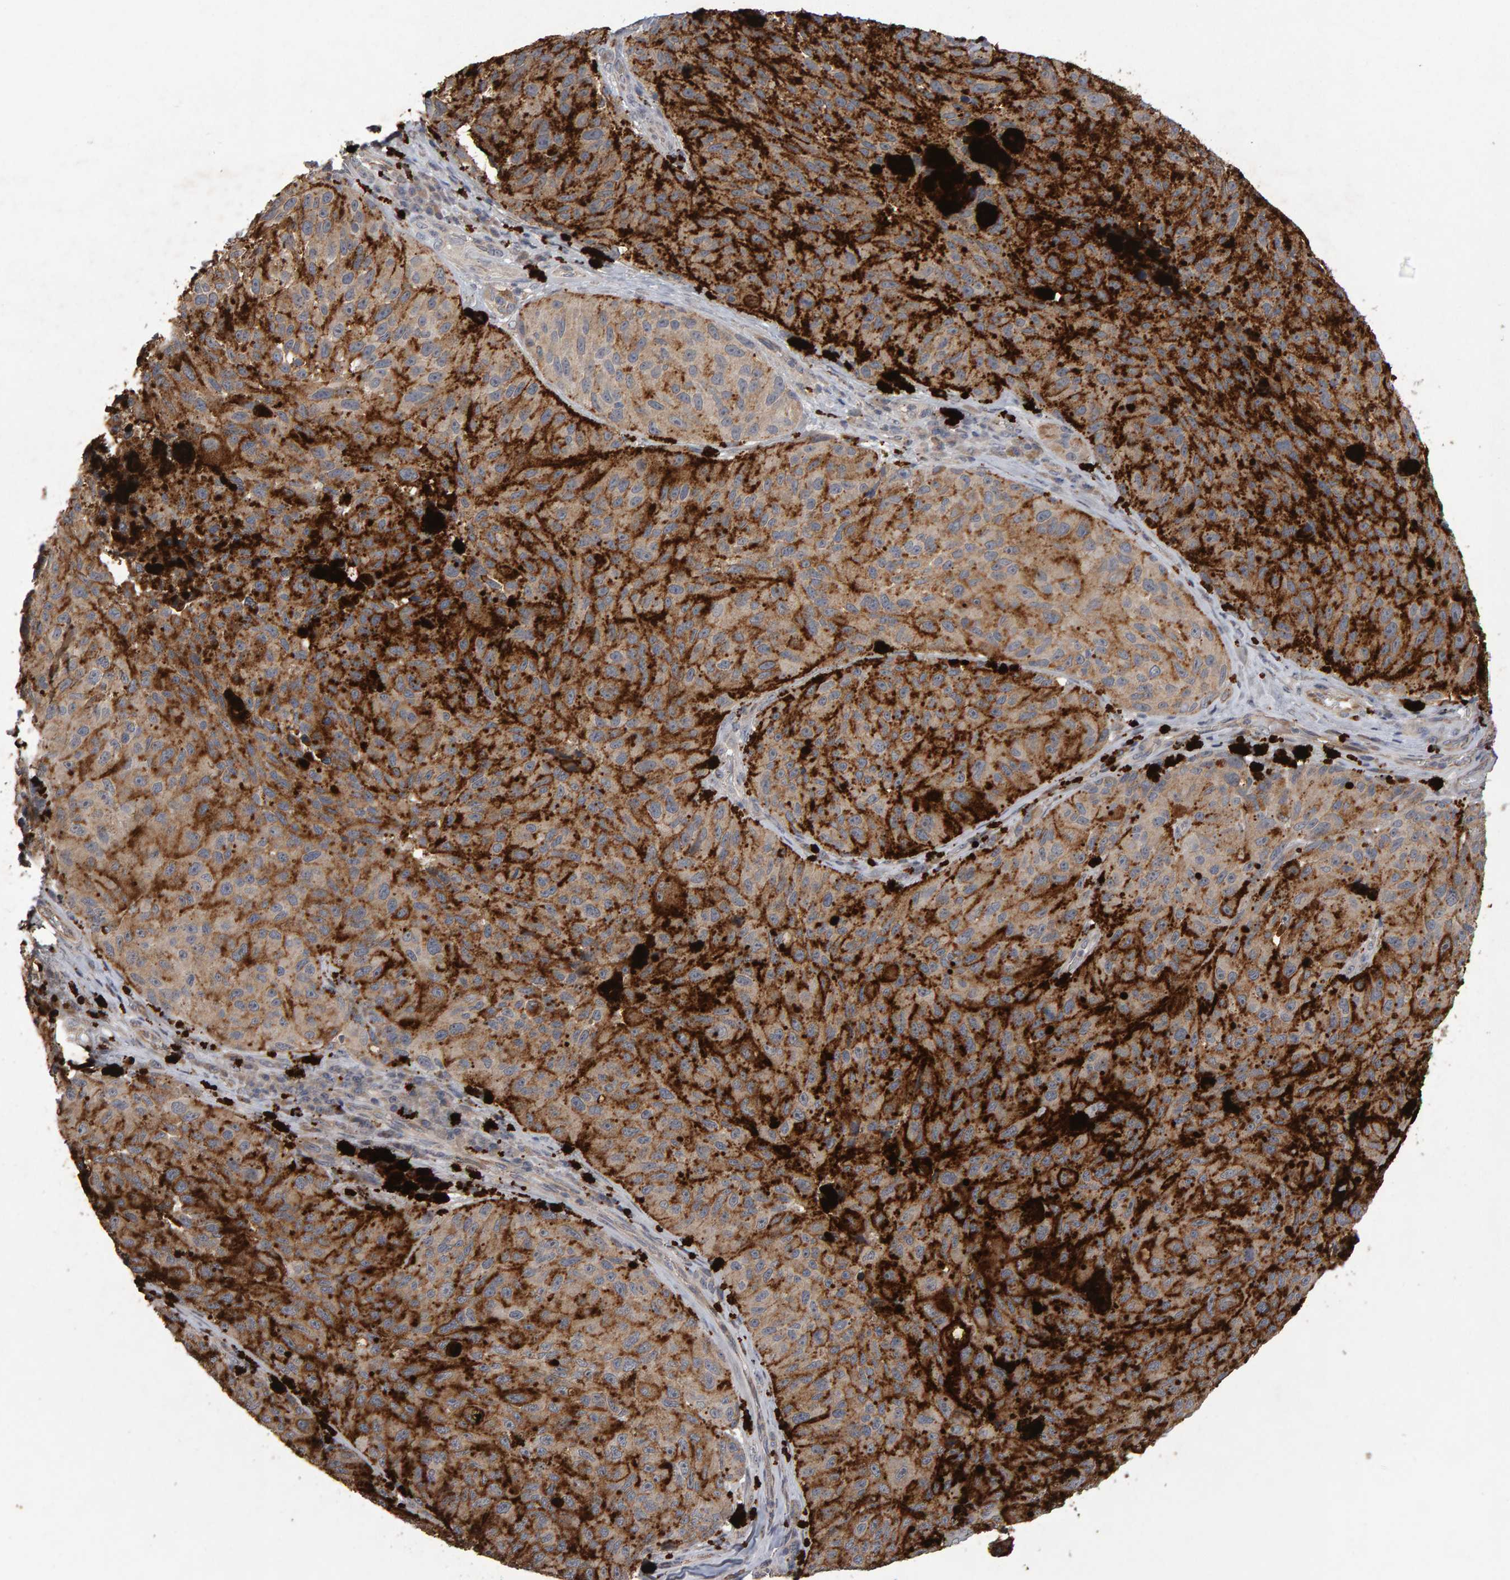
{"staining": {"intensity": "negative", "quantity": "none", "location": "none"}, "tissue": "melanoma", "cell_type": "Tumor cells", "image_type": "cancer", "snomed": [{"axis": "morphology", "description": "Malignant melanoma, NOS"}, {"axis": "topography", "description": "Skin"}], "caption": "This is an immunohistochemistry photomicrograph of human melanoma. There is no expression in tumor cells.", "gene": "COASY", "patient": {"sex": "female", "age": 73}}